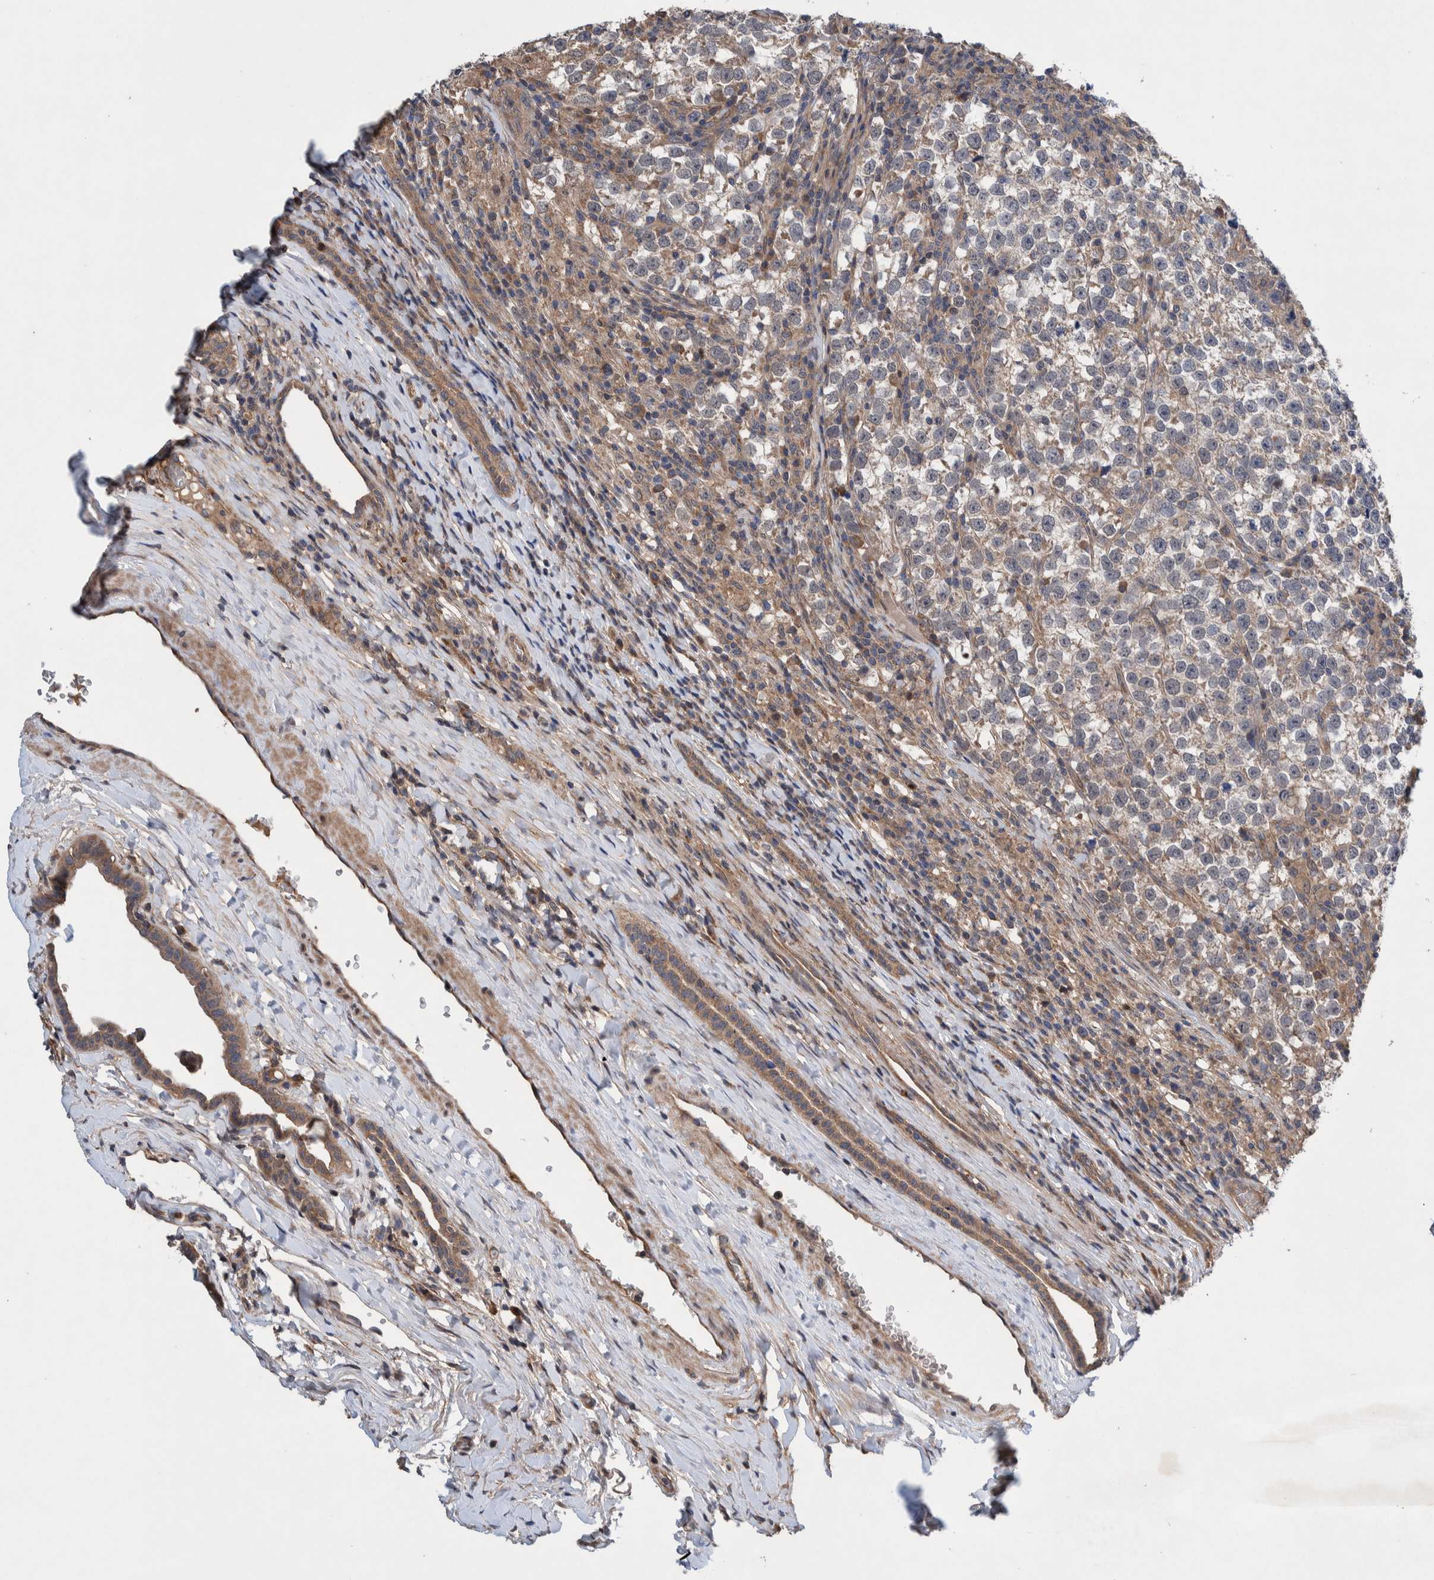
{"staining": {"intensity": "weak", "quantity": "<25%", "location": "cytoplasmic/membranous"}, "tissue": "testis cancer", "cell_type": "Tumor cells", "image_type": "cancer", "snomed": [{"axis": "morphology", "description": "Normal tissue, NOS"}, {"axis": "morphology", "description": "Seminoma, NOS"}, {"axis": "topography", "description": "Testis"}], "caption": "IHC of human seminoma (testis) demonstrates no staining in tumor cells. Brightfield microscopy of immunohistochemistry stained with DAB (3,3'-diaminobenzidine) (brown) and hematoxylin (blue), captured at high magnification.", "gene": "PIK3R6", "patient": {"sex": "male", "age": 43}}